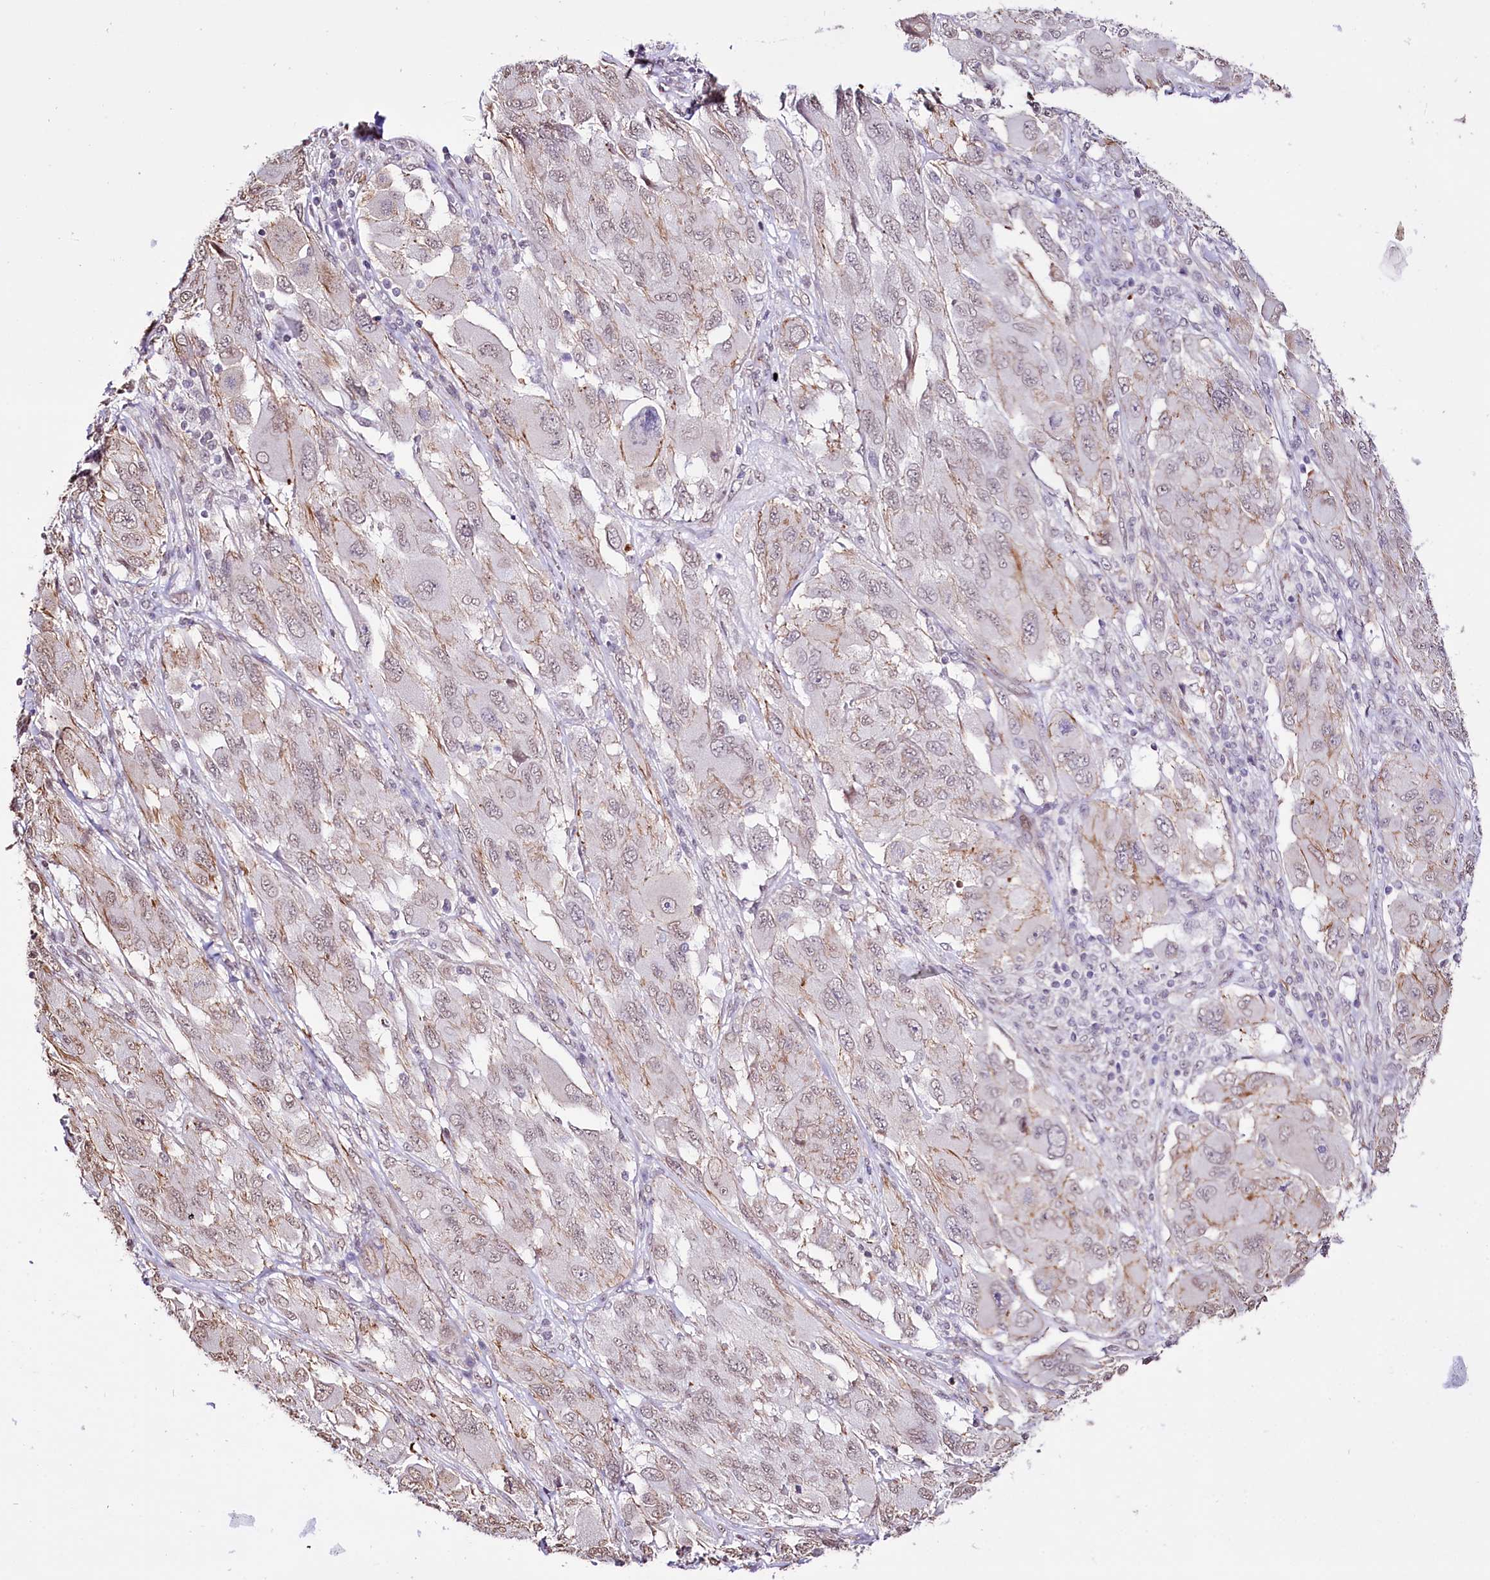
{"staining": {"intensity": "negative", "quantity": "none", "location": "none"}, "tissue": "melanoma", "cell_type": "Tumor cells", "image_type": "cancer", "snomed": [{"axis": "morphology", "description": "Malignant melanoma, NOS"}, {"axis": "topography", "description": "Skin"}], "caption": "Malignant melanoma stained for a protein using IHC shows no staining tumor cells.", "gene": "ST7", "patient": {"sex": "female", "age": 91}}